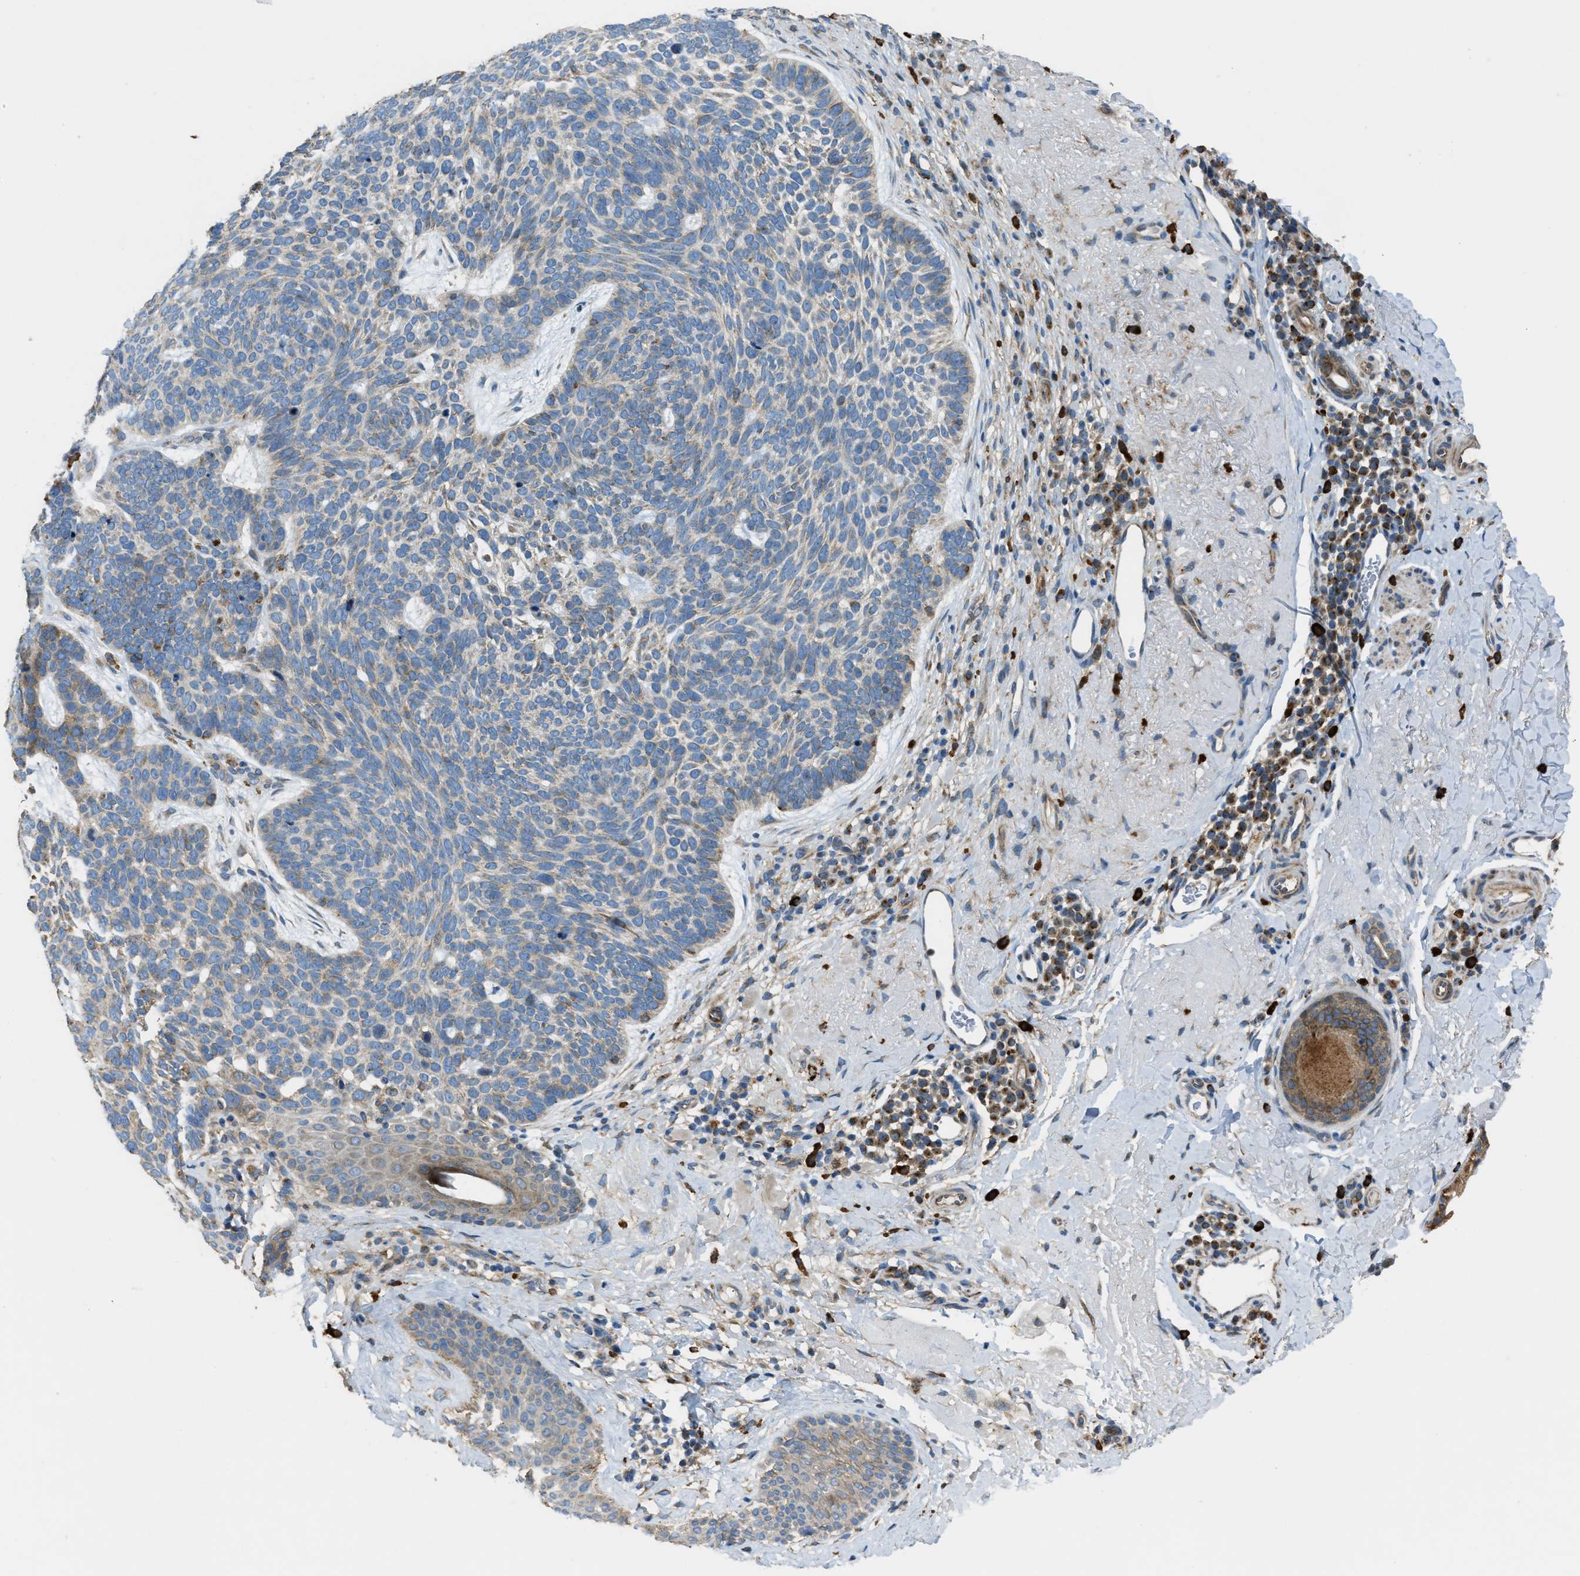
{"staining": {"intensity": "moderate", "quantity": "25%-75%", "location": "cytoplasmic/membranous"}, "tissue": "skin cancer", "cell_type": "Tumor cells", "image_type": "cancer", "snomed": [{"axis": "morphology", "description": "Basal cell carcinoma"}, {"axis": "topography", "description": "Skin"}, {"axis": "topography", "description": "Skin of head"}], "caption": "Human skin basal cell carcinoma stained with a protein marker demonstrates moderate staining in tumor cells.", "gene": "SLC25A11", "patient": {"sex": "female", "age": 85}}